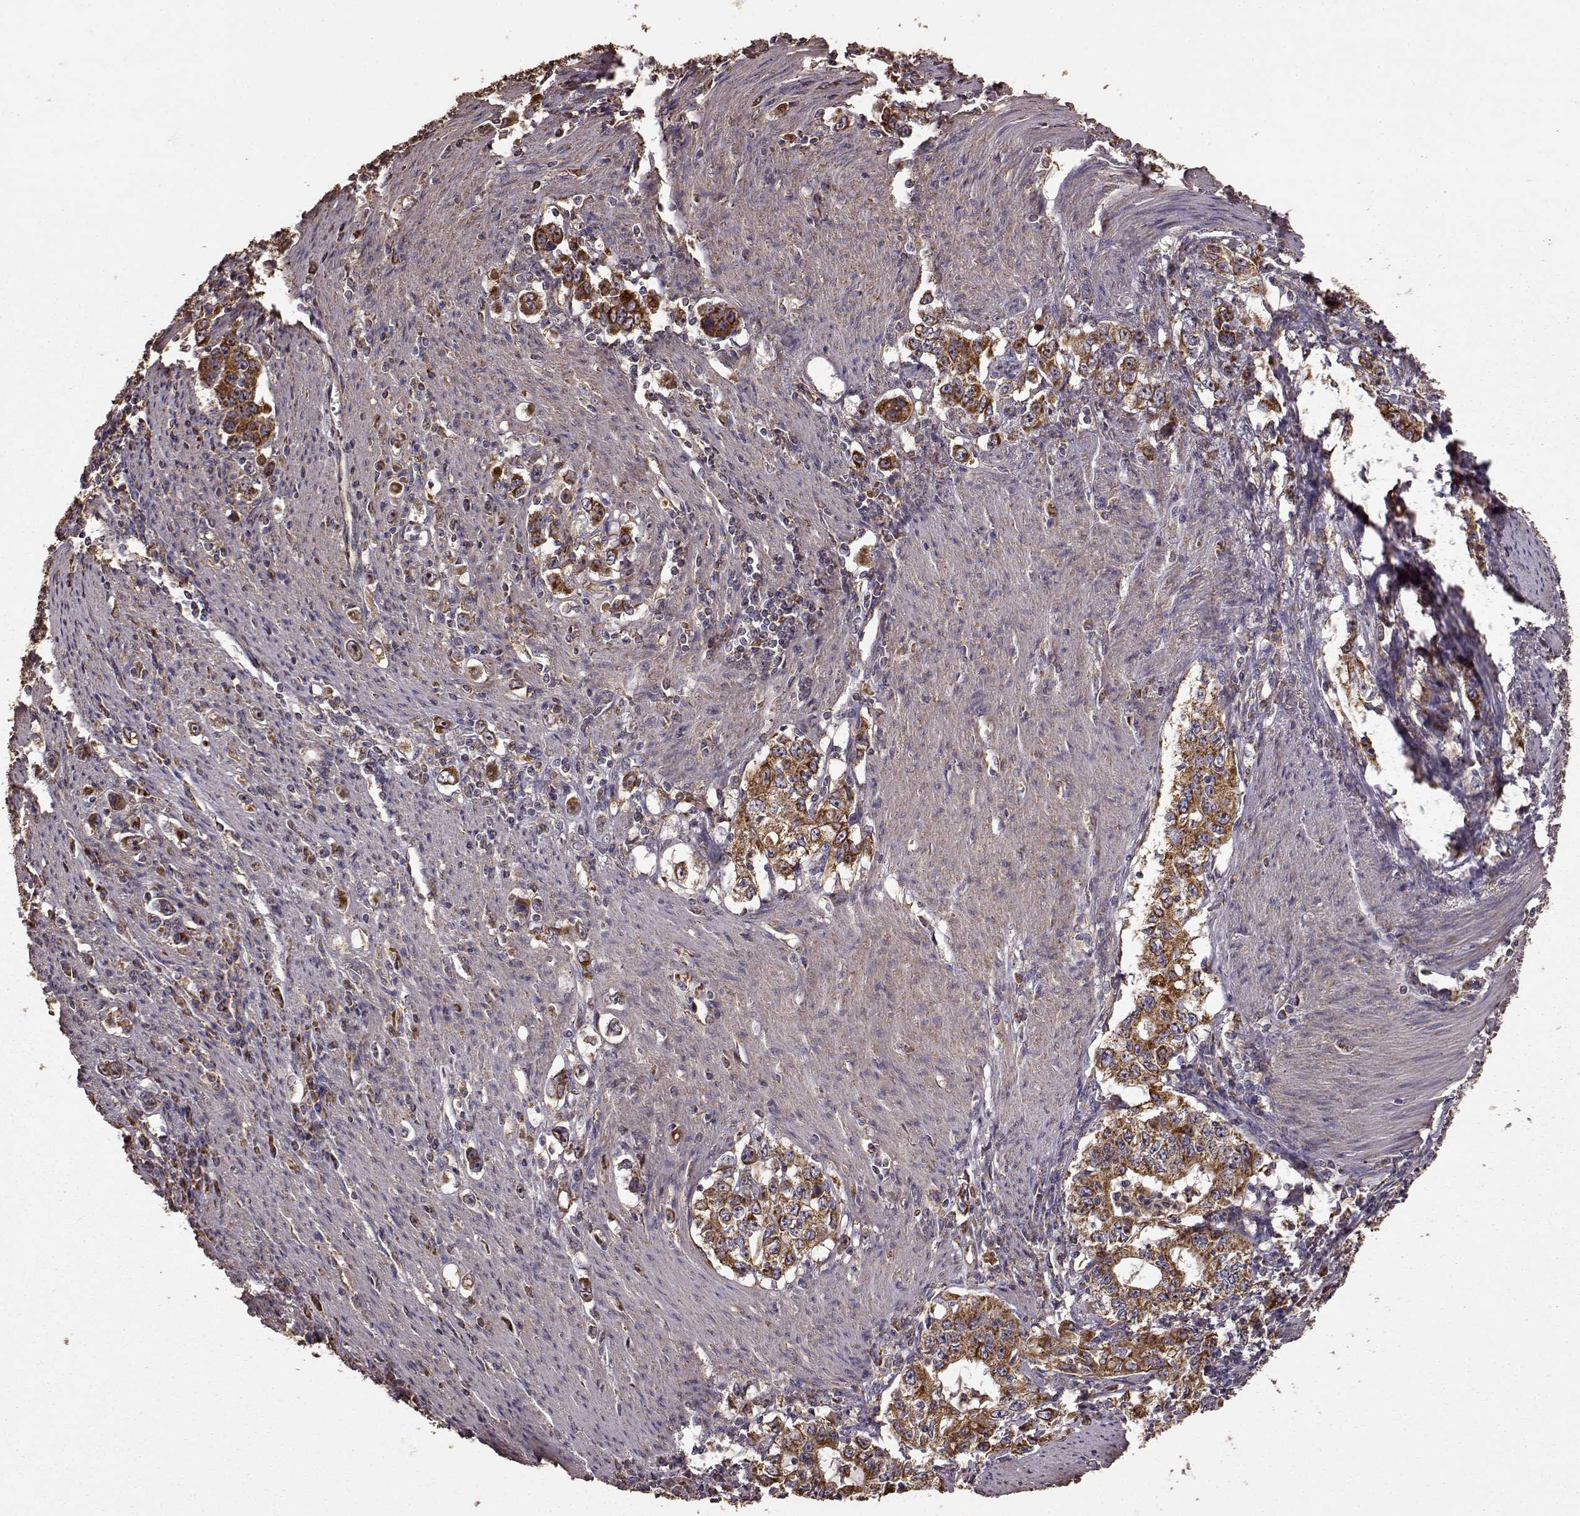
{"staining": {"intensity": "strong", "quantity": ">75%", "location": "cytoplasmic/membranous"}, "tissue": "stomach cancer", "cell_type": "Tumor cells", "image_type": "cancer", "snomed": [{"axis": "morphology", "description": "Adenocarcinoma, NOS"}, {"axis": "topography", "description": "Stomach, lower"}], "caption": "The micrograph exhibits immunohistochemical staining of stomach cancer (adenocarcinoma). There is strong cytoplasmic/membranous positivity is identified in about >75% of tumor cells. (Stains: DAB in brown, nuclei in blue, Microscopy: brightfield microscopy at high magnification).", "gene": "PTGES2", "patient": {"sex": "female", "age": 72}}